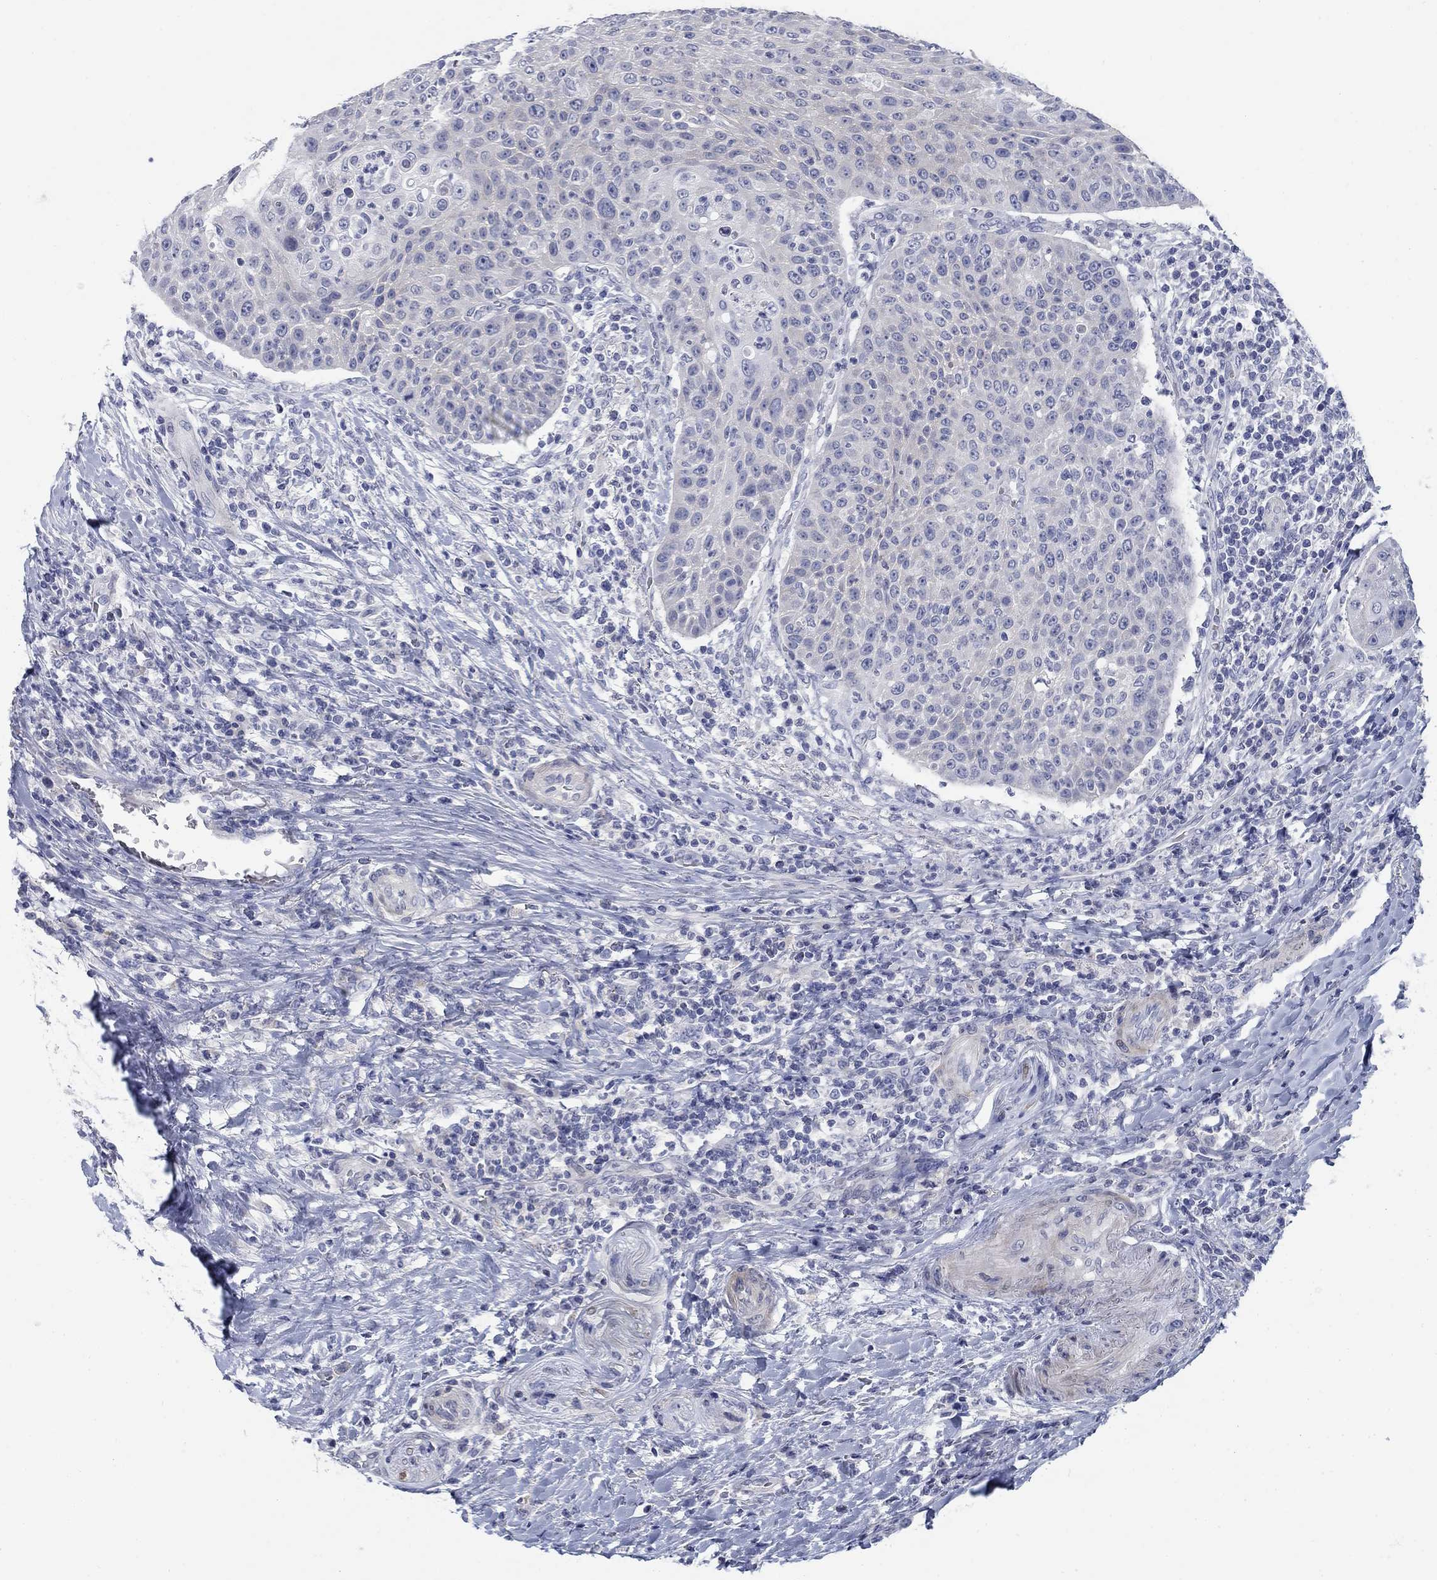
{"staining": {"intensity": "negative", "quantity": "none", "location": "none"}, "tissue": "head and neck cancer", "cell_type": "Tumor cells", "image_type": "cancer", "snomed": [{"axis": "morphology", "description": "Squamous cell carcinoma, NOS"}, {"axis": "topography", "description": "Head-Neck"}], "caption": "Immunohistochemical staining of head and neck cancer (squamous cell carcinoma) demonstrates no significant expression in tumor cells.", "gene": "DNER", "patient": {"sex": "male", "age": 69}}